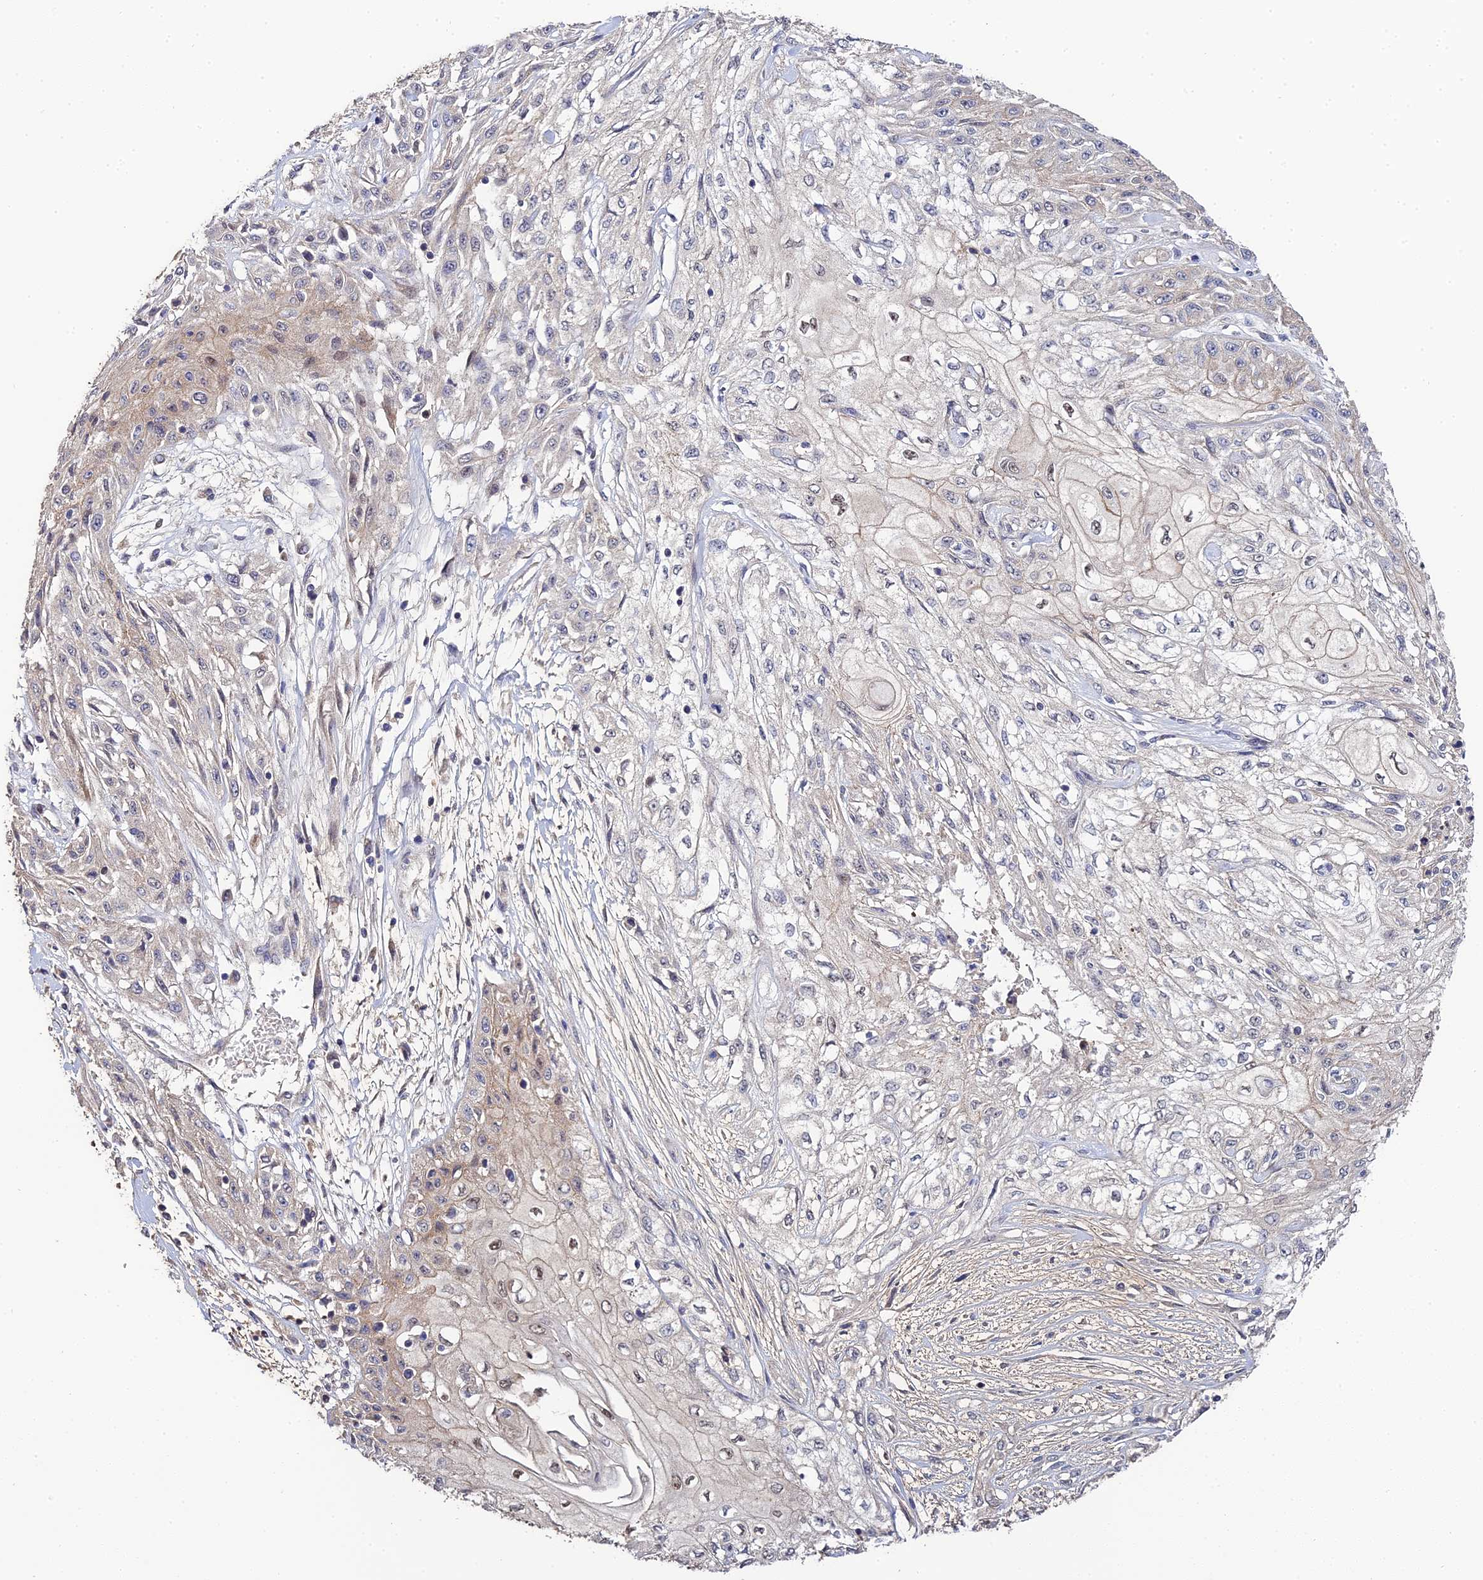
{"staining": {"intensity": "weak", "quantity": "<25%", "location": "nuclear"}, "tissue": "skin cancer", "cell_type": "Tumor cells", "image_type": "cancer", "snomed": [{"axis": "morphology", "description": "Squamous cell carcinoma, NOS"}, {"axis": "morphology", "description": "Squamous cell carcinoma, metastatic, NOS"}, {"axis": "topography", "description": "Skin"}, {"axis": "topography", "description": "Lymph node"}], "caption": "This is an IHC histopathology image of skin cancer (squamous cell carcinoma). There is no positivity in tumor cells.", "gene": "ERCC5", "patient": {"sex": "male", "age": 75}}